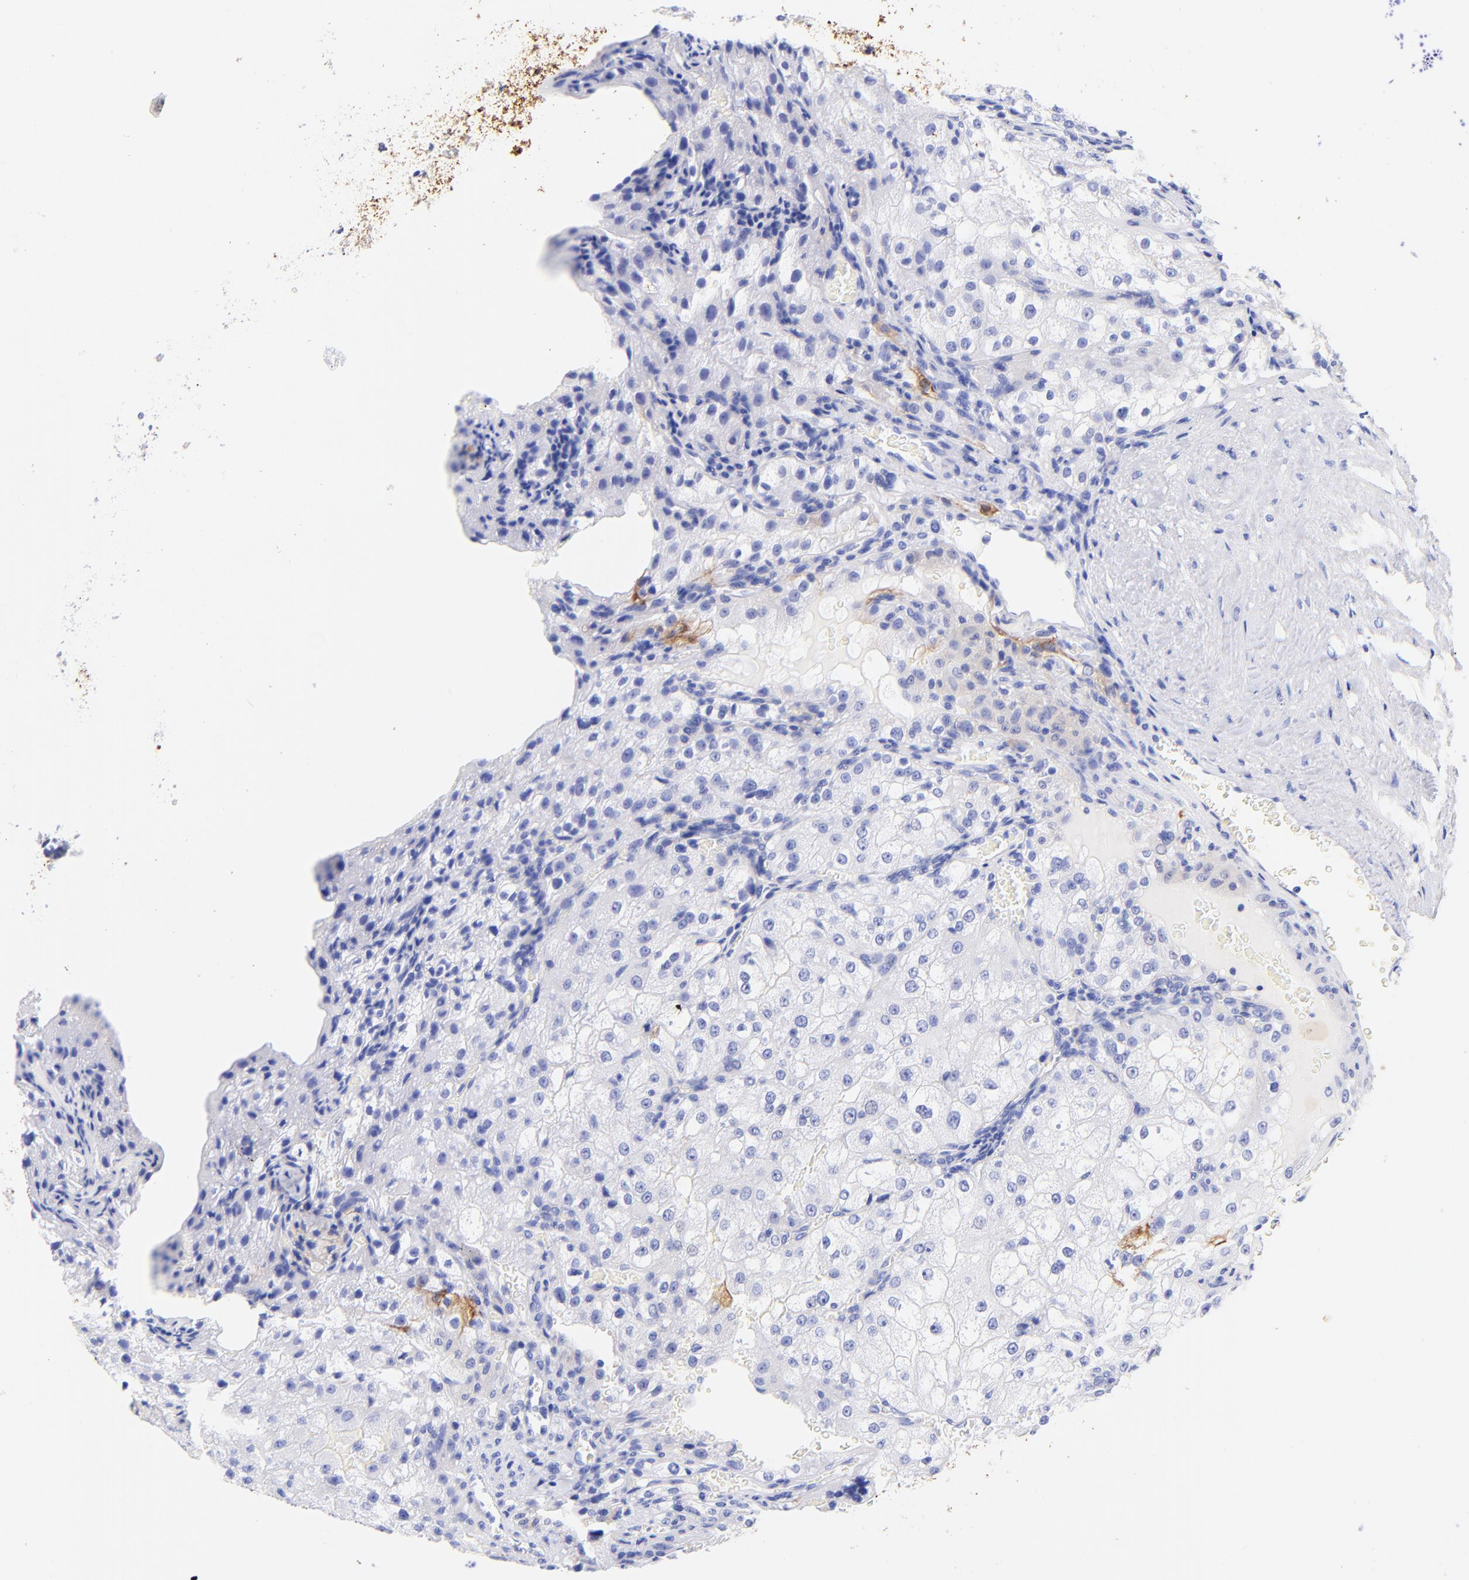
{"staining": {"intensity": "negative", "quantity": "none", "location": "none"}, "tissue": "renal cancer", "cell_type": "Tumor cells", "image_type": "cancer", "snomed": [{"axis": "morphology", "description": "Adenocarcinoma, NOS"}, {"axis": "topography", "description": "Kidney"}], "caption": "Immunohistochemical staining of renal cancer displays no significant expression in tumor cells.", "gene": "KRT19", "patient": {"sex": "female", "age": 74}}